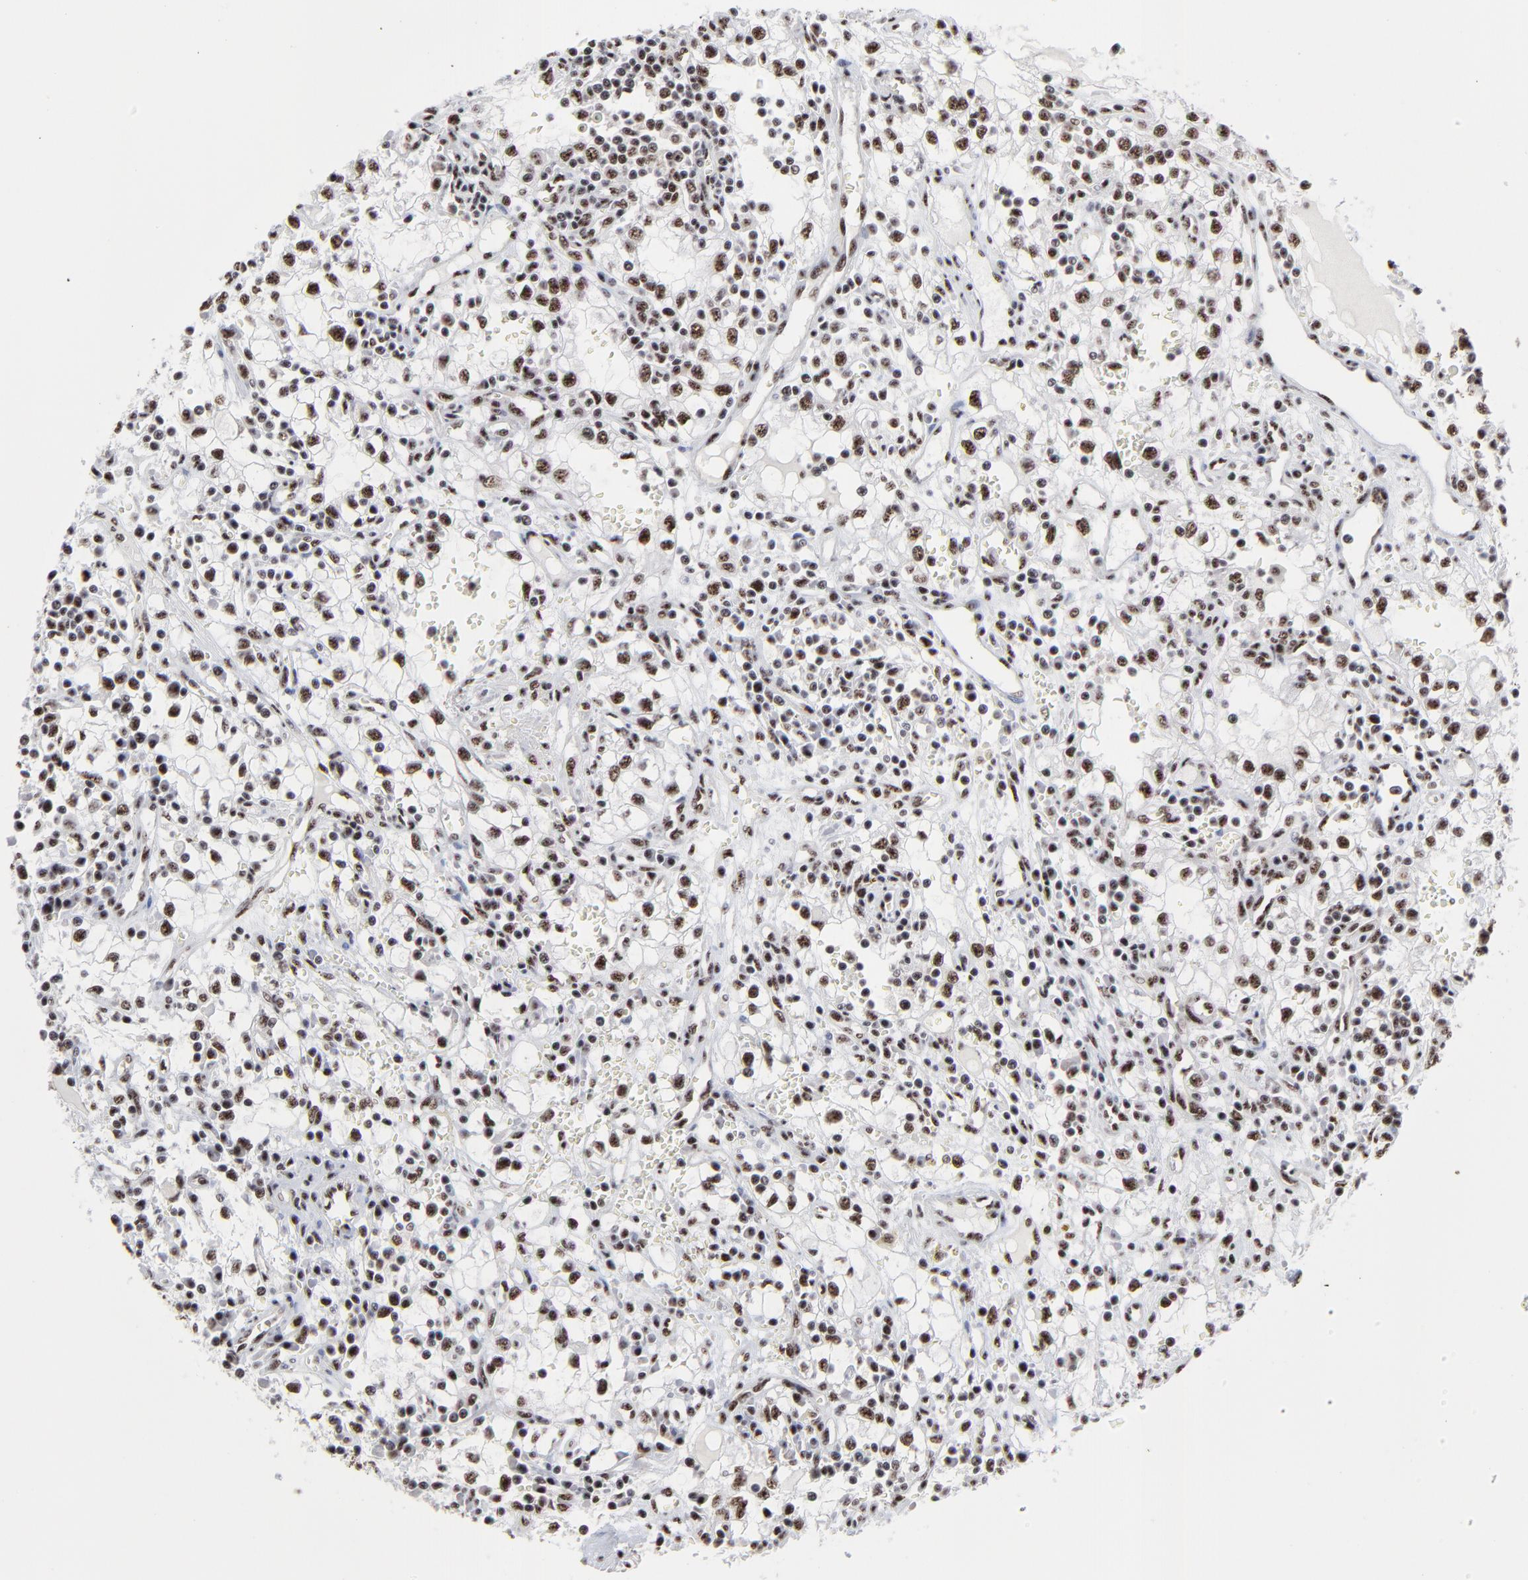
{"staining": {"intensity": "weak", "quantity": ">75%", "location": "nuclear"}, "tissue": "renal cancer", "cell_type": "Tumor cells", "image_type": "cancer", "snomed": [{"axis": "morphology", "description": "Adenocarcinoma, NOS"}, {"axis": "topography", "description": "Kidney"}], "caption": "Immunohistochemistry (IHC) image of human renal adenocarcinoma stained for a protein (brown), which displays low levels of weak nuclear expression in approximately >75% of tumor cells.", "gene": "MBD4", "patient": {"sex": "male", "age": 82}}